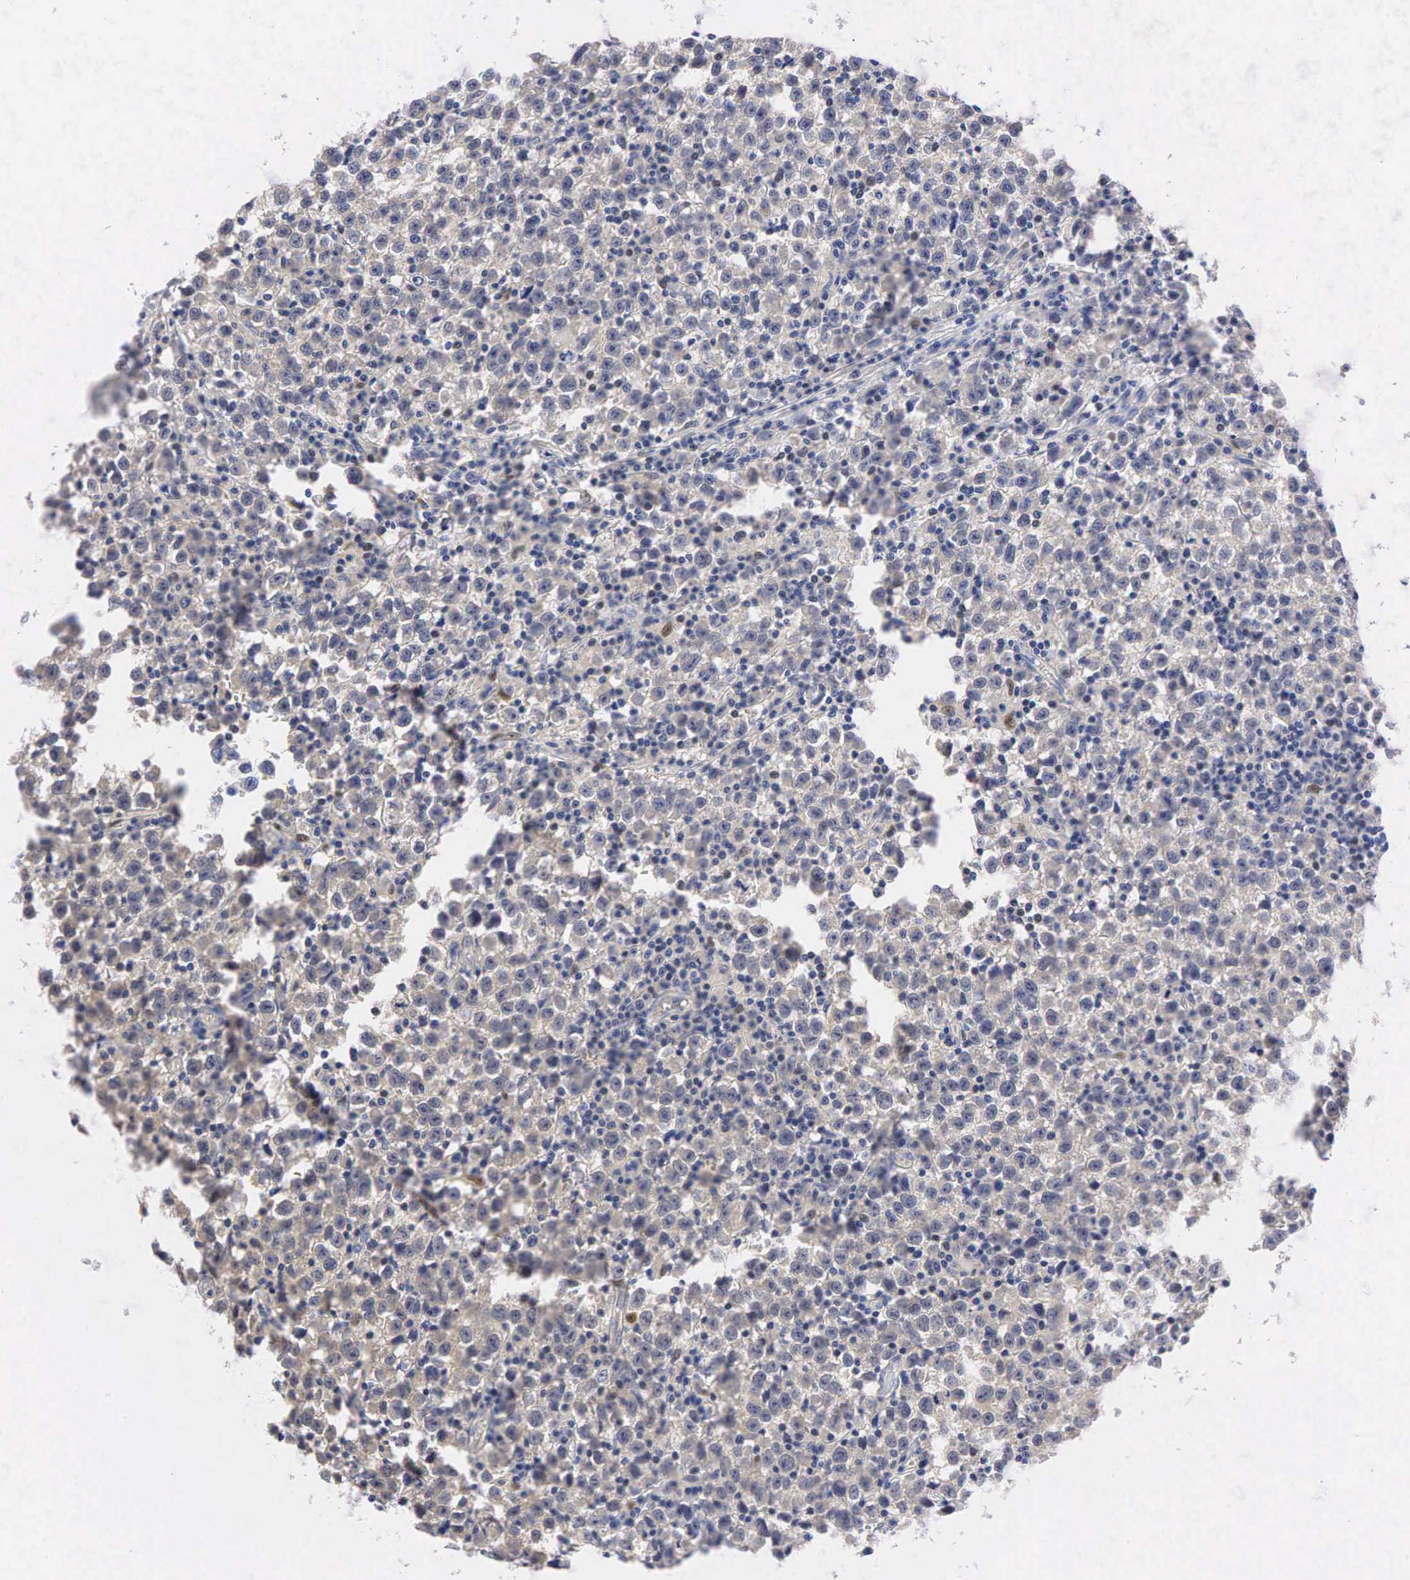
{"staining": {"intensity": "negative", "quantity": "none", "location": "none"}, "tissue": "testis cancer", "cell_type": "Tumor cells", "image_type": "cancer", "snomed": [{"axis": "morphology", "description": "Seminoma, NOS"}, {"axis": "topography", "description": "Testis"}], "caption": "This is an immunohistochemistry (IHC) micrograph of human testis cancer (seminoma). There is no expression in tumor cells.", "gene": "CCND1", "patient": {"sex": "male", "age": 35}}